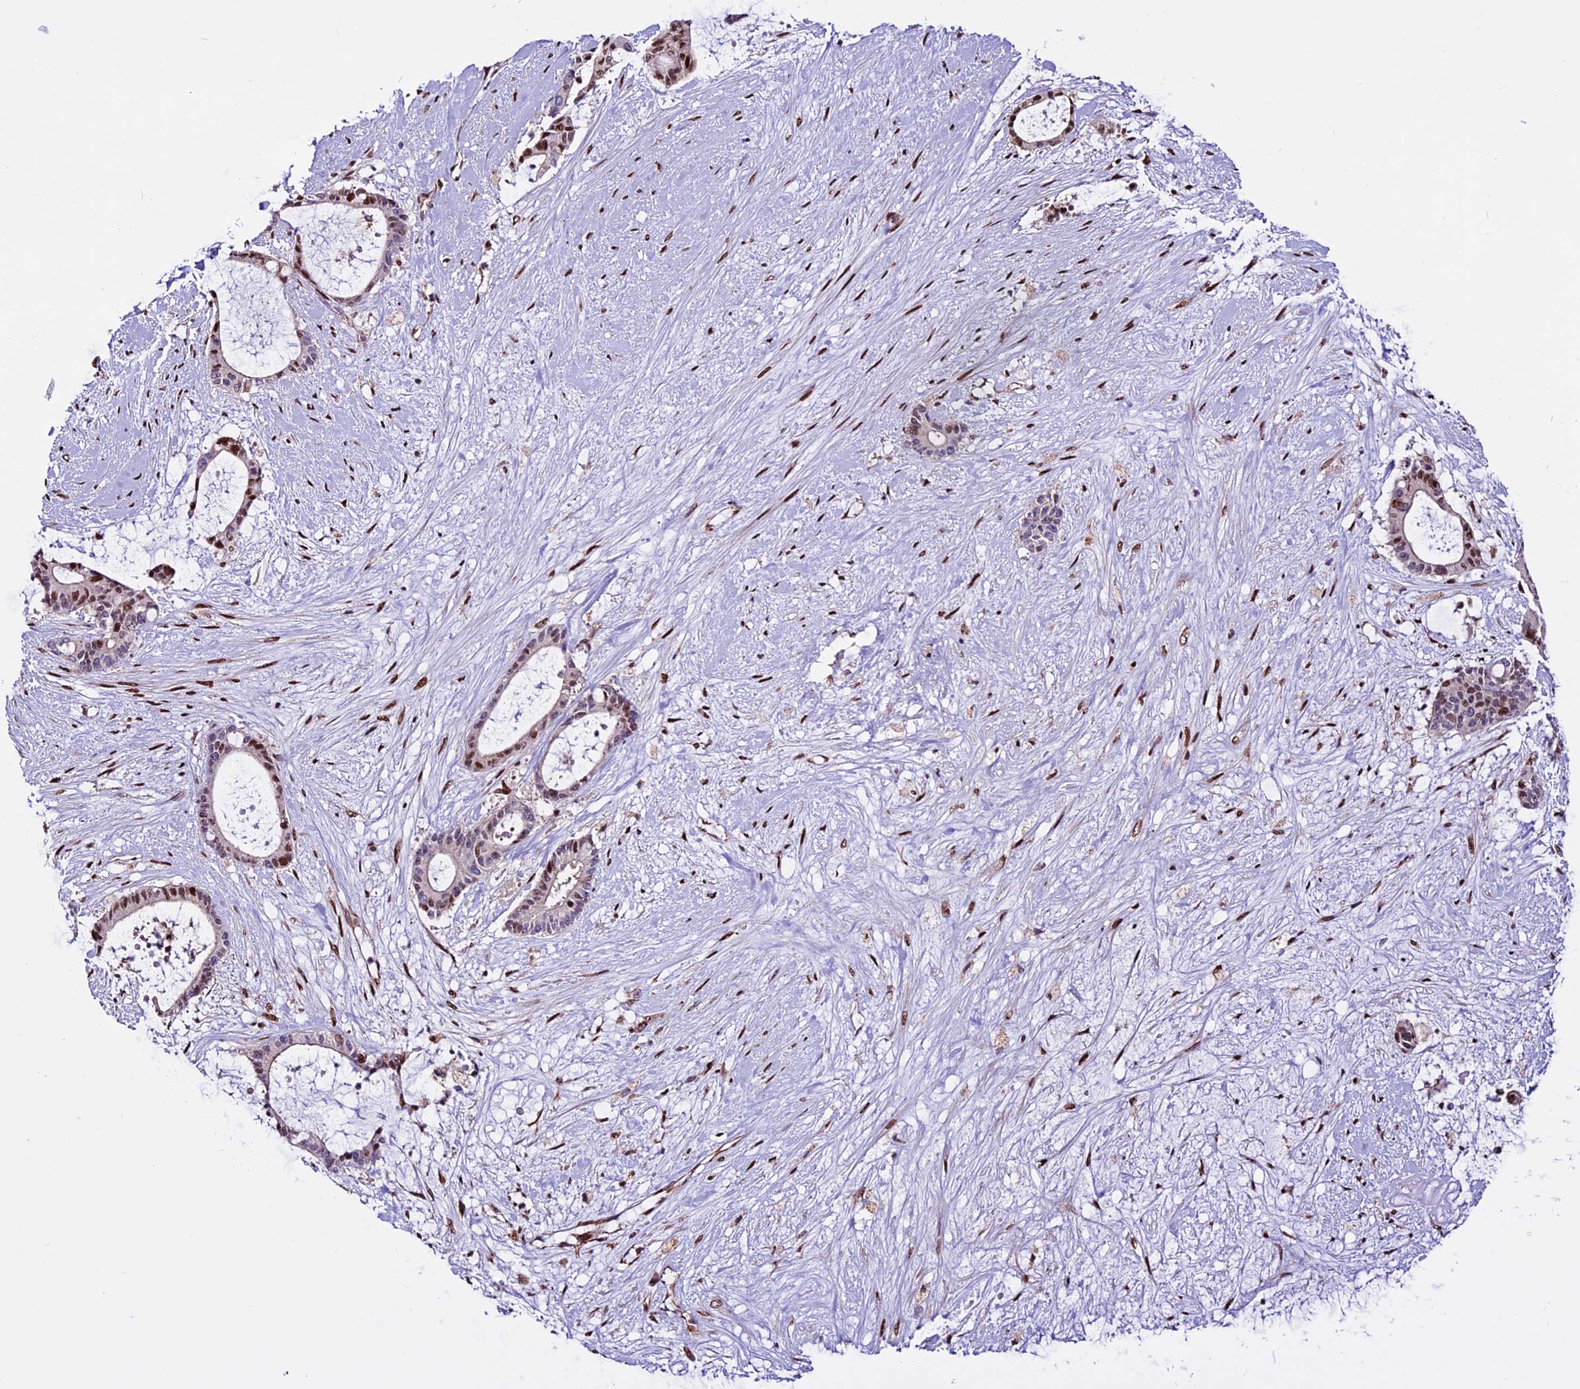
{"staining": {"intensity": "moderate", "quantity": "25%-75%", "location": "nuclear"}, "tissue": "liver cancer", "cell_type": "Tumor cells", "image_type": "cancer", "snomed": [{"axis": "morphology", "description": "Normal tissue, NOS"}, {"axis": "morphology", "description": "Cholangiocarcinoma"}, {"axis": "topography", "description": "Liver"}, {"axis": "topography", "description": "Peripheral nerve tissue"}], "caption": "This micrograph demonstrates immunohistochemistry staining of human liver cholangiocarcinoma, with medium moderate nuclear positivity in about 25%-75% of tumor cells.", "gene": "RINL", "patient": {"sex": "female", "age": 73}}